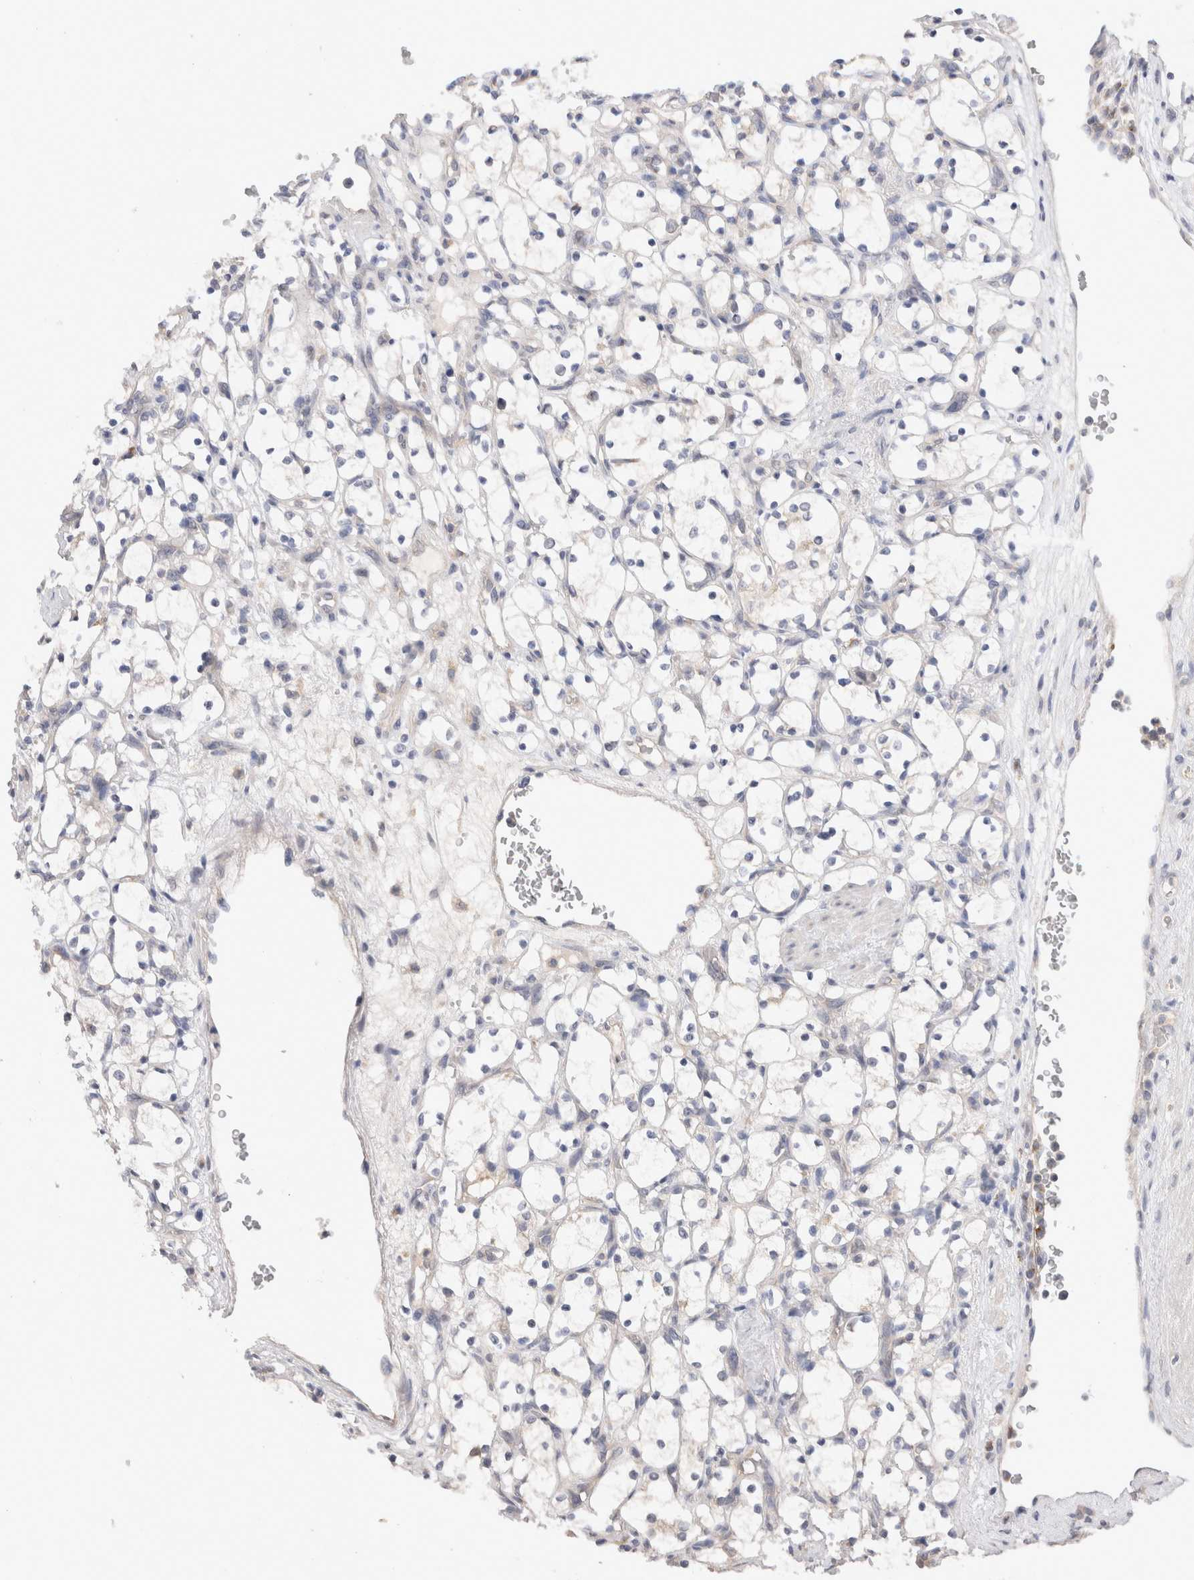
{"staining": {"intensity": "negative", "quantity": "none", "location": "none"}, "tissue": "renal cancer", "cell_type": "Tumor cells", "image_type": "cancer", "snomed": [{"axis": "morphology", "description": "Adenocarcinoma, NOS"}, {"axis": "topography", "description": "Kidney"}], "caption": "DAB (3,3'-diaminobenzidine) immunohistochemical staining of renal cancer (adenocarcinoma) reveals no significant staining in tumor cells. (Brightfield microscopy of DAB IHC at high magnification).", "gene": "SGK1", "patient": {"sex": "female", "age": 69}}